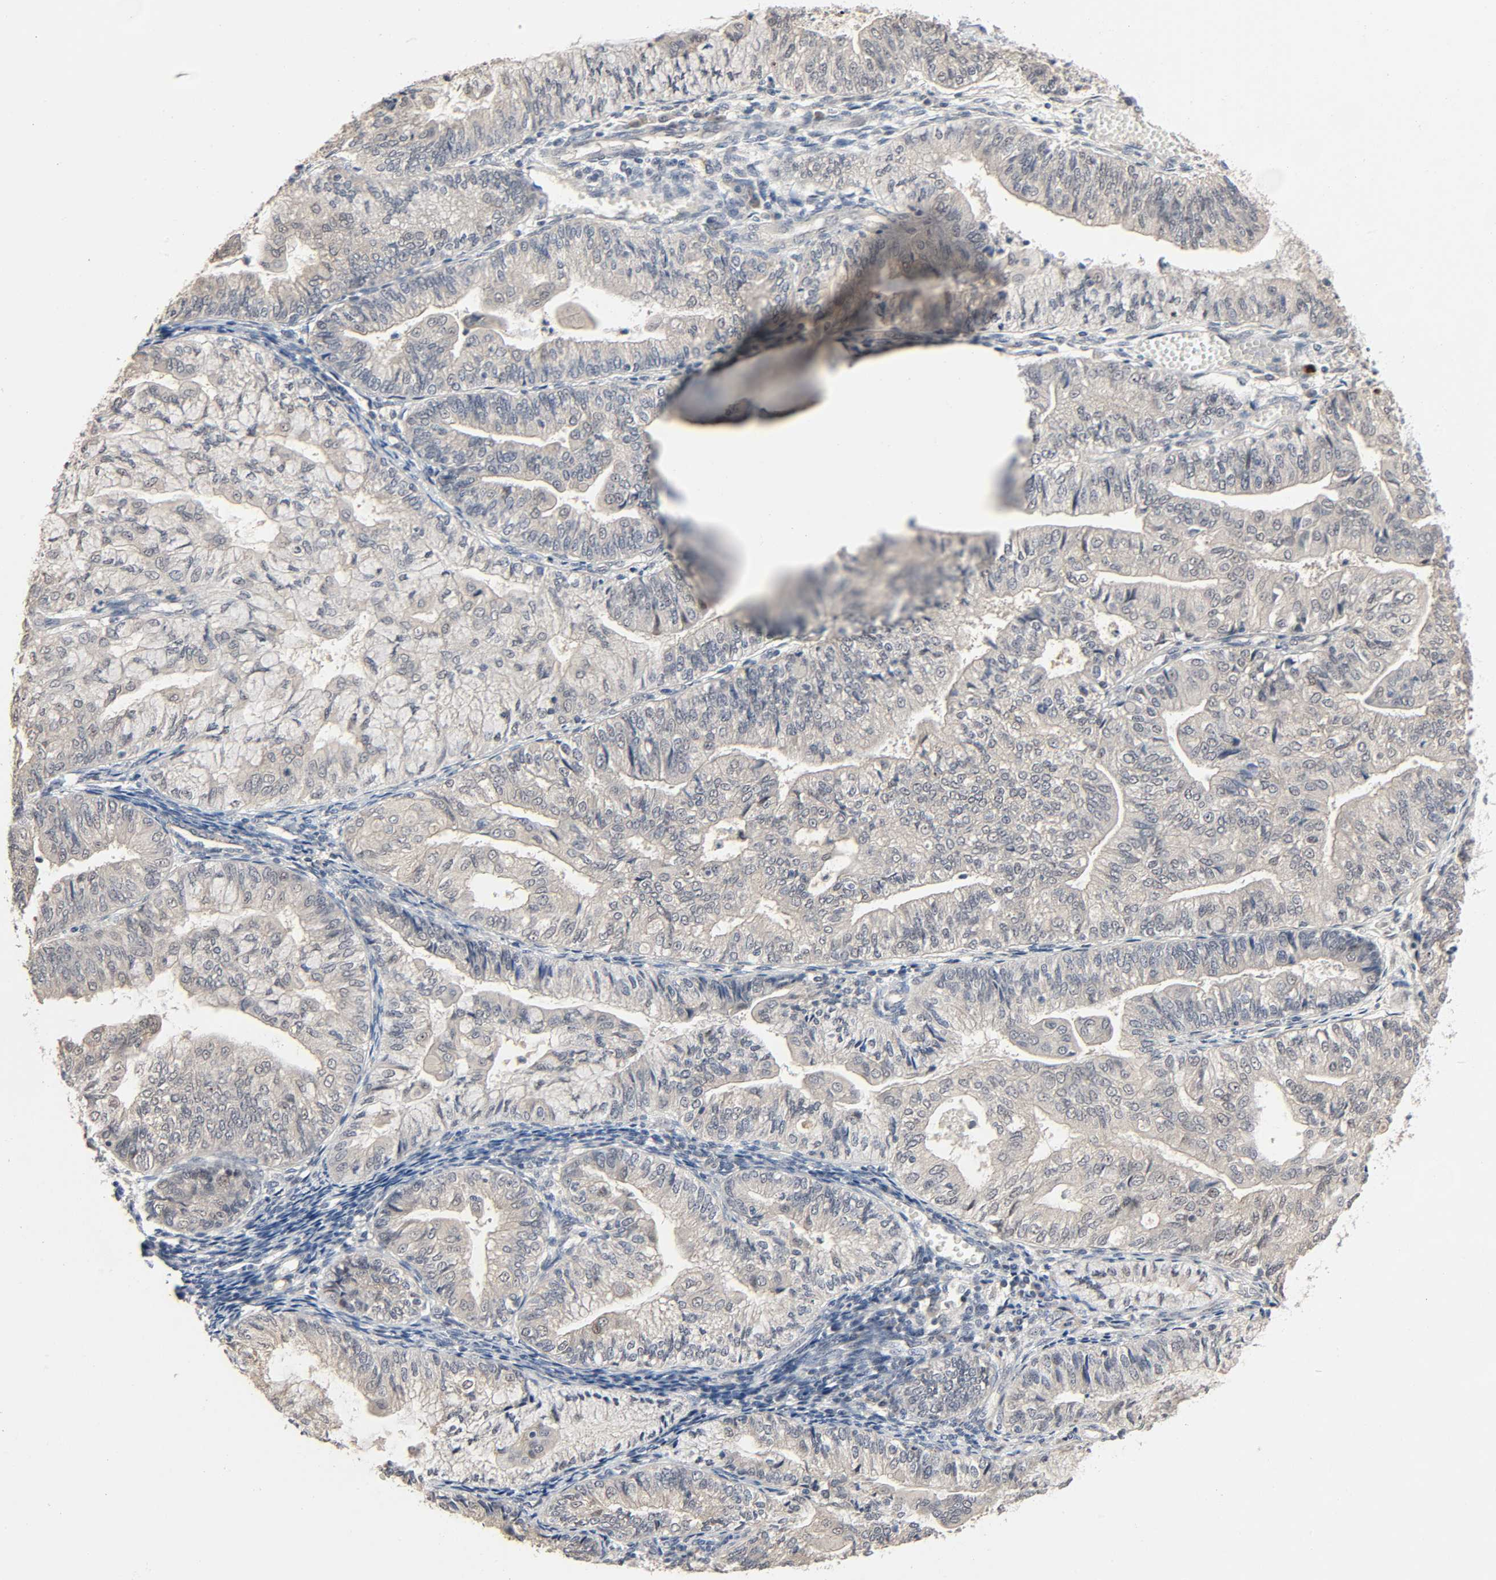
{"staining": {"intensity": "weak", "quantity": "<25%", "location": "cytoplasmic/membranous"}, "tissue": "endometrial cancer", "cell_type": "Tumor cells", "image_type": "cancer", "snomed": [{"axis": "morphology", "description": "Adenocarcinoma, NOS"}, {"axis": "topography", "description": "Endometrium"}], "caption": "An image of human endometrial cancer (adenocarcinoma) is negative for staining in tumor cells. (DAB (3,3'-diaminobenzidine) immunohistochemistry visualized using brightfield microscopy, high magnification).", "gene": "MAGEA8", "patient": {"sex": "female", "age": 59}}